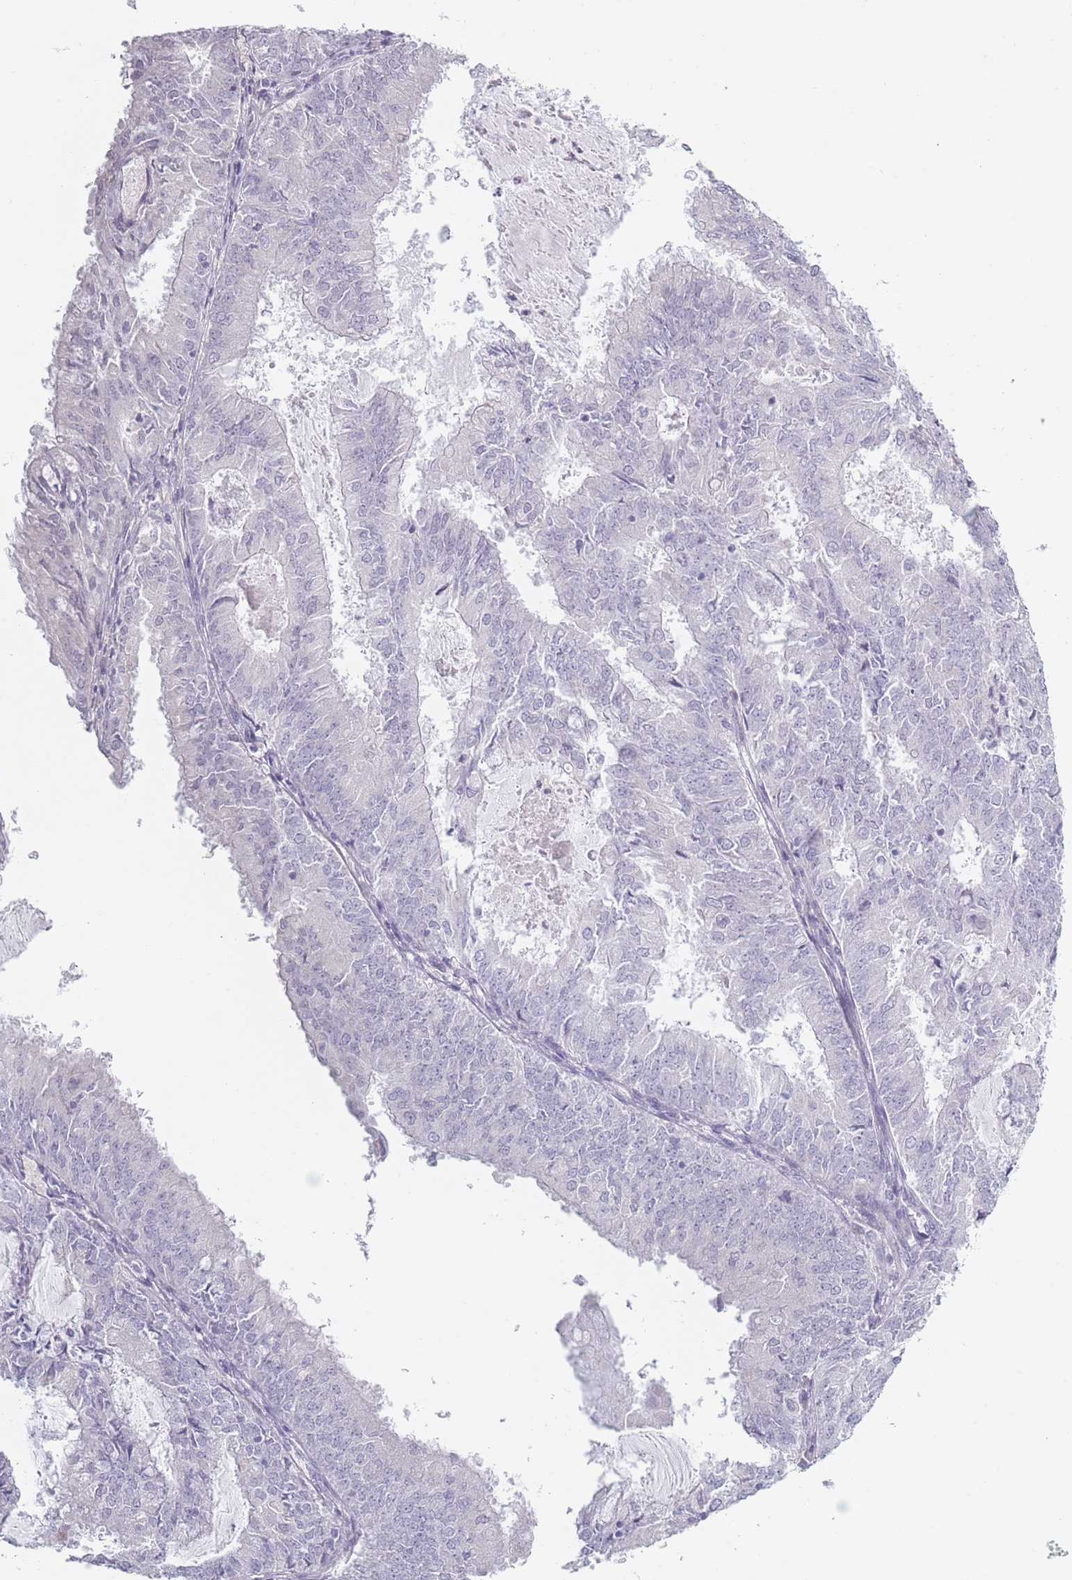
{"staining": {"intensity": "negative", "quantity": "none", "location": "none"}, "tissue": "endometrial cancer", "cell_type": "Tumor cells", "image_type": "cancer", "snomed": [{"axis": "morphology", "description": "Adenocarcinoma, NOS"}, {"axis": "topography", "description": "Endometrium"}], "caption": "DAB (3,3'-diaminobenzidine) immunohistochemical staining of human endometrial adenocarcinoma exhibits no significant expression in tumor cells.", "gene": "RASL10B", "patient": {"sex": "female", "age": 57}}